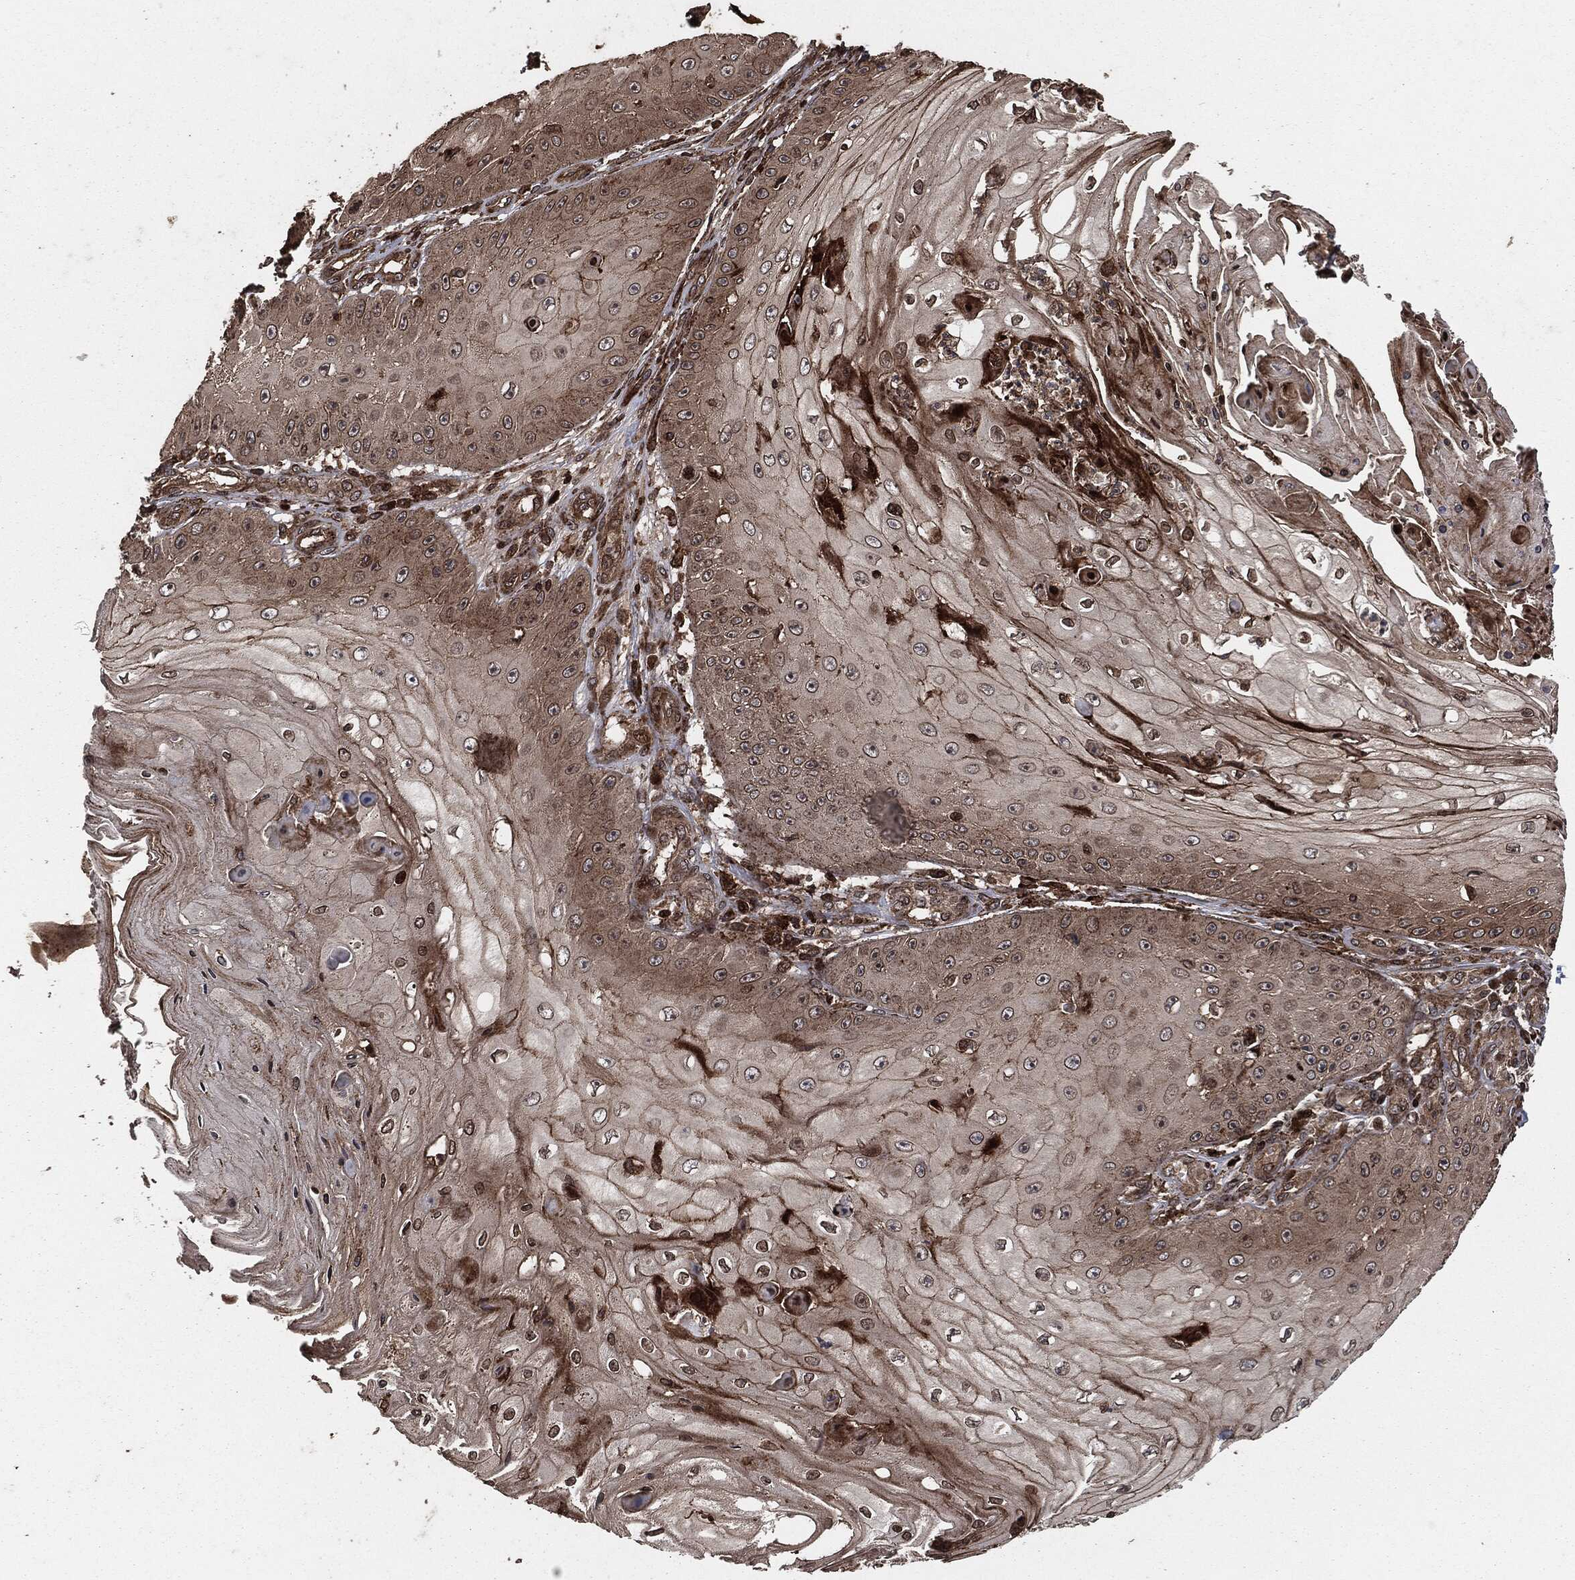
{"staining": {"intensity": "weak", "quantity": ">75%", "location": "cytoplasmic/membranous"}, "tissue": "skin cancer", "cell_type": "Tumor cells", "image_type": "cancer", "snomed": [{"axis": "morphology", "description": "Inflammation, NOS"}, {"axis": "morphology", "description": "Squamous cell carcinoma, NOS"}, {"axis": "topography", "description": "Skin"}], "caption": "Tumor cells show low levels of weak cytoplasmic/membranous positivity in approximately >75% of cells in human skin squamous cell carcinoma. Nuclei are stained in blue.", "gene": "IFIT1", "patient": {"sex": "male", "age": 70}}